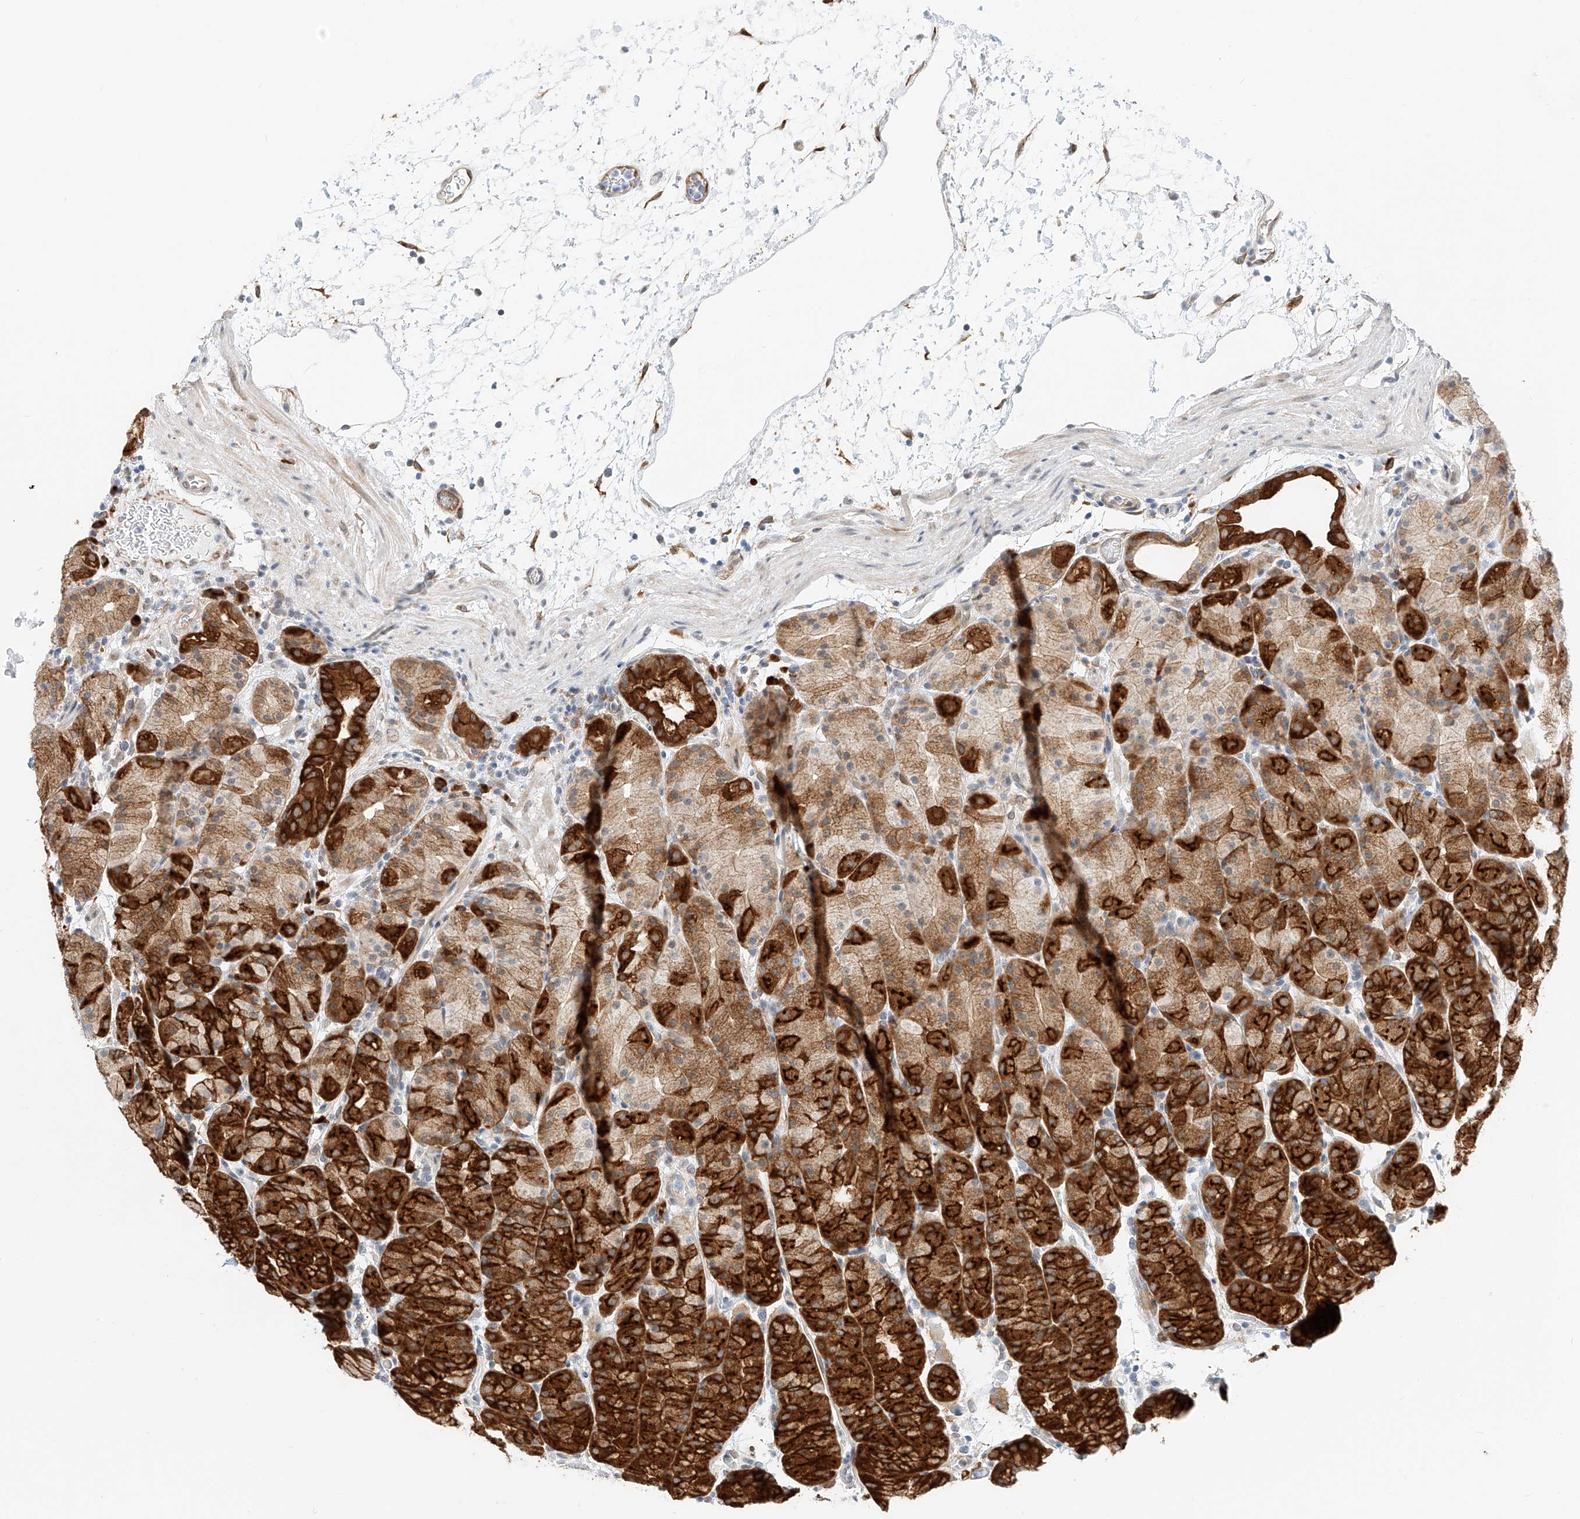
{"staining": {"intensity": "strong", "quantity": ">75%", "location": "cytoplasmic/membranous"}, "tissue": "stomach", "cell_type": "Glandular cells", "image_type": "normal", "snomed": [{"axis": "morphology", "description": "Normal tissue, NOS"}, {"axis": "topography", "description": "Stomach, upper"}], "caption": "Glandular cells exhibit high levels of strong cytoplasmic/membranous positivity in approximately >75% of cells in unremarkable stomach.", "gene": "CARMIL1", "patient": {"sex": "male", "age": 48}}